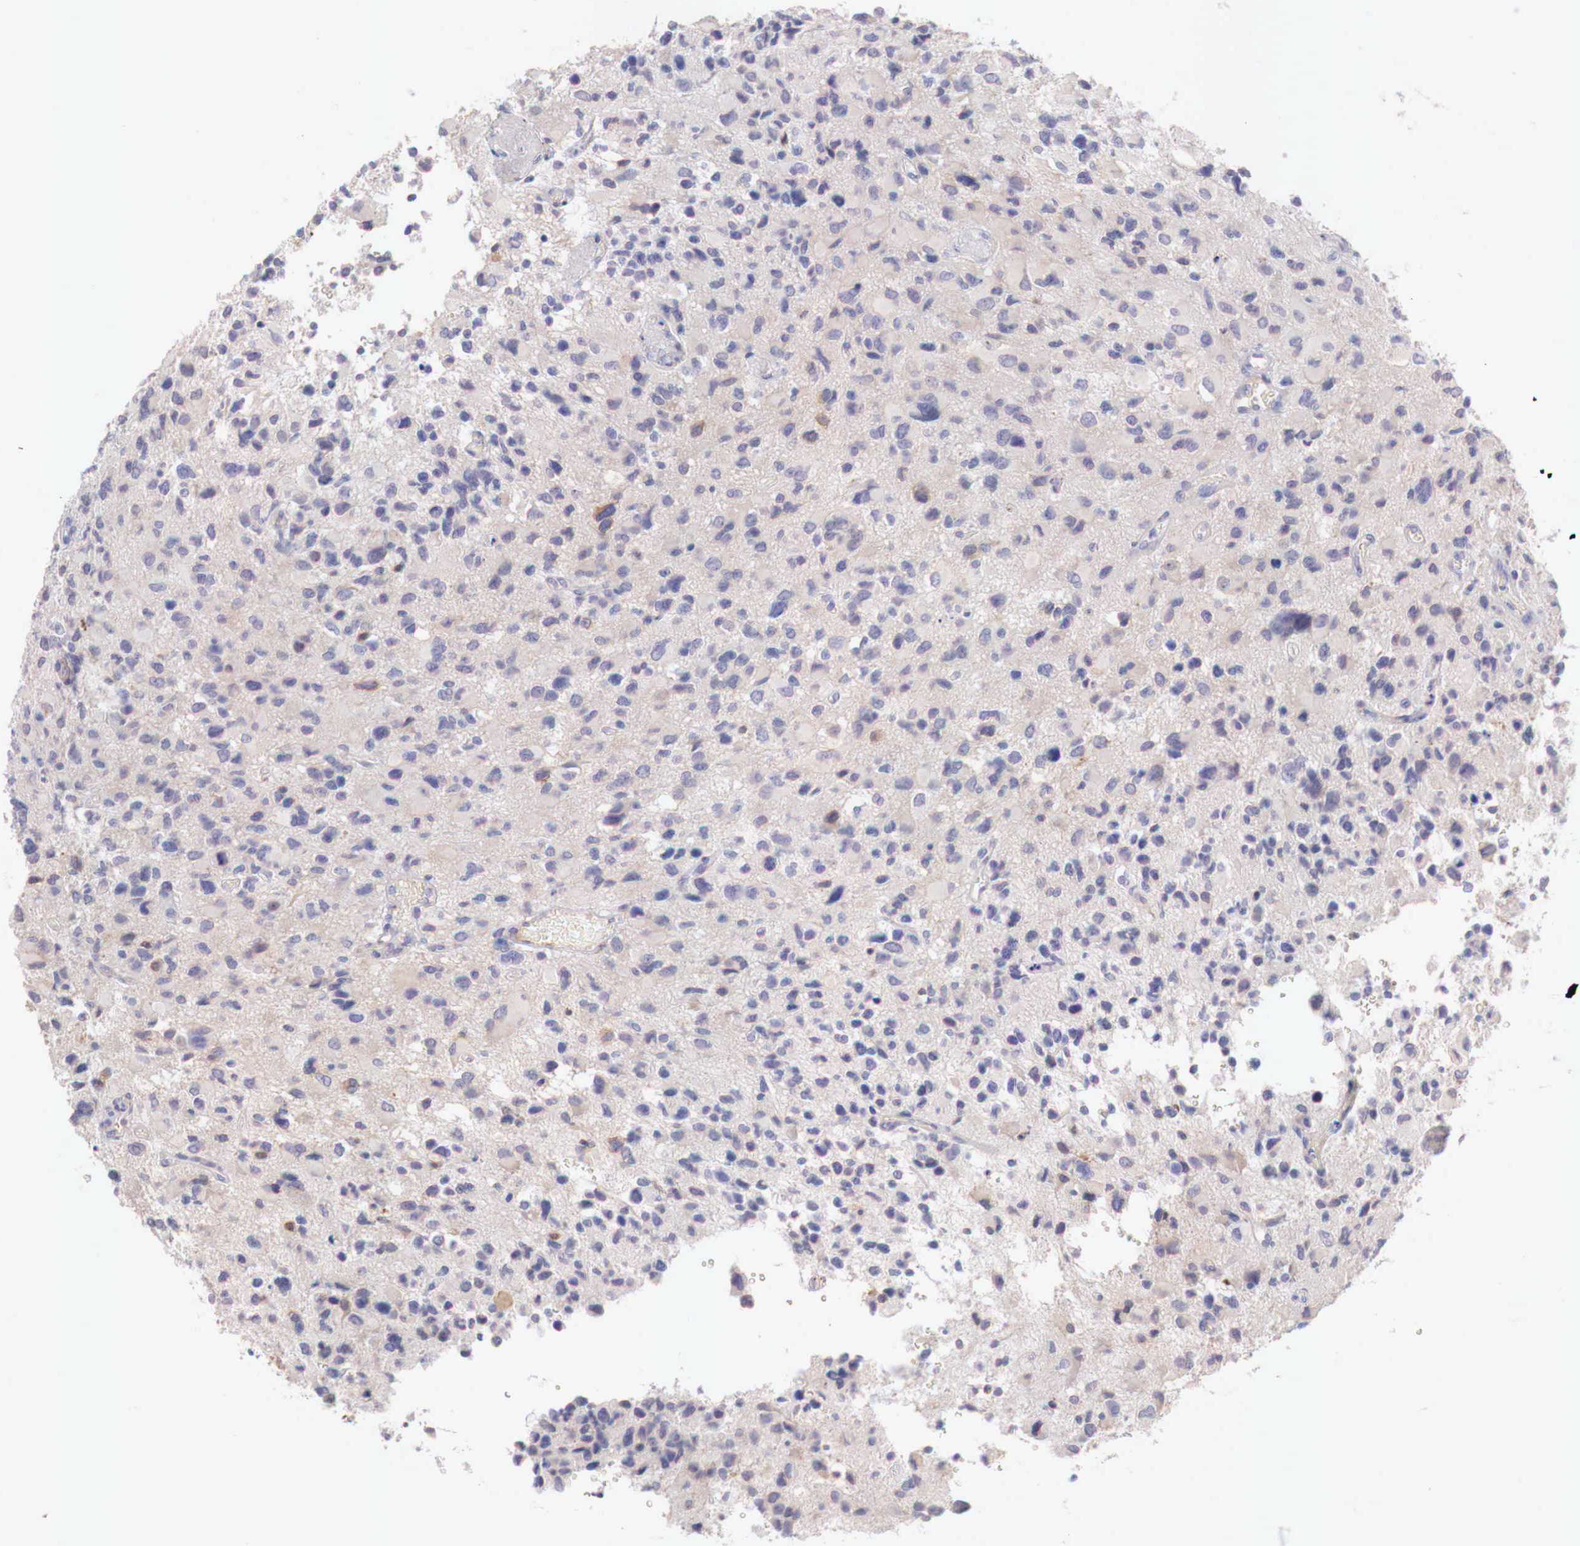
{"staining": {"intensity": "weak", "quantity": "25%-75%", "location": "nuclear"}, "tissue": "glioma", "cell_type": "Tumor cells", "image_type": "cancer", "snomed": [{"axis": "morphology", "description": "Glioma, malignant, High grade"}, {"axis": "topography", "description": "Brain"}], "caption": "Protein analysis of glioma tissue displays weak nuclear staining in about 25%-75% of tumor cells.", "gene": "XPNPEP2", "patient": {"sex": "male", "age": 69}}